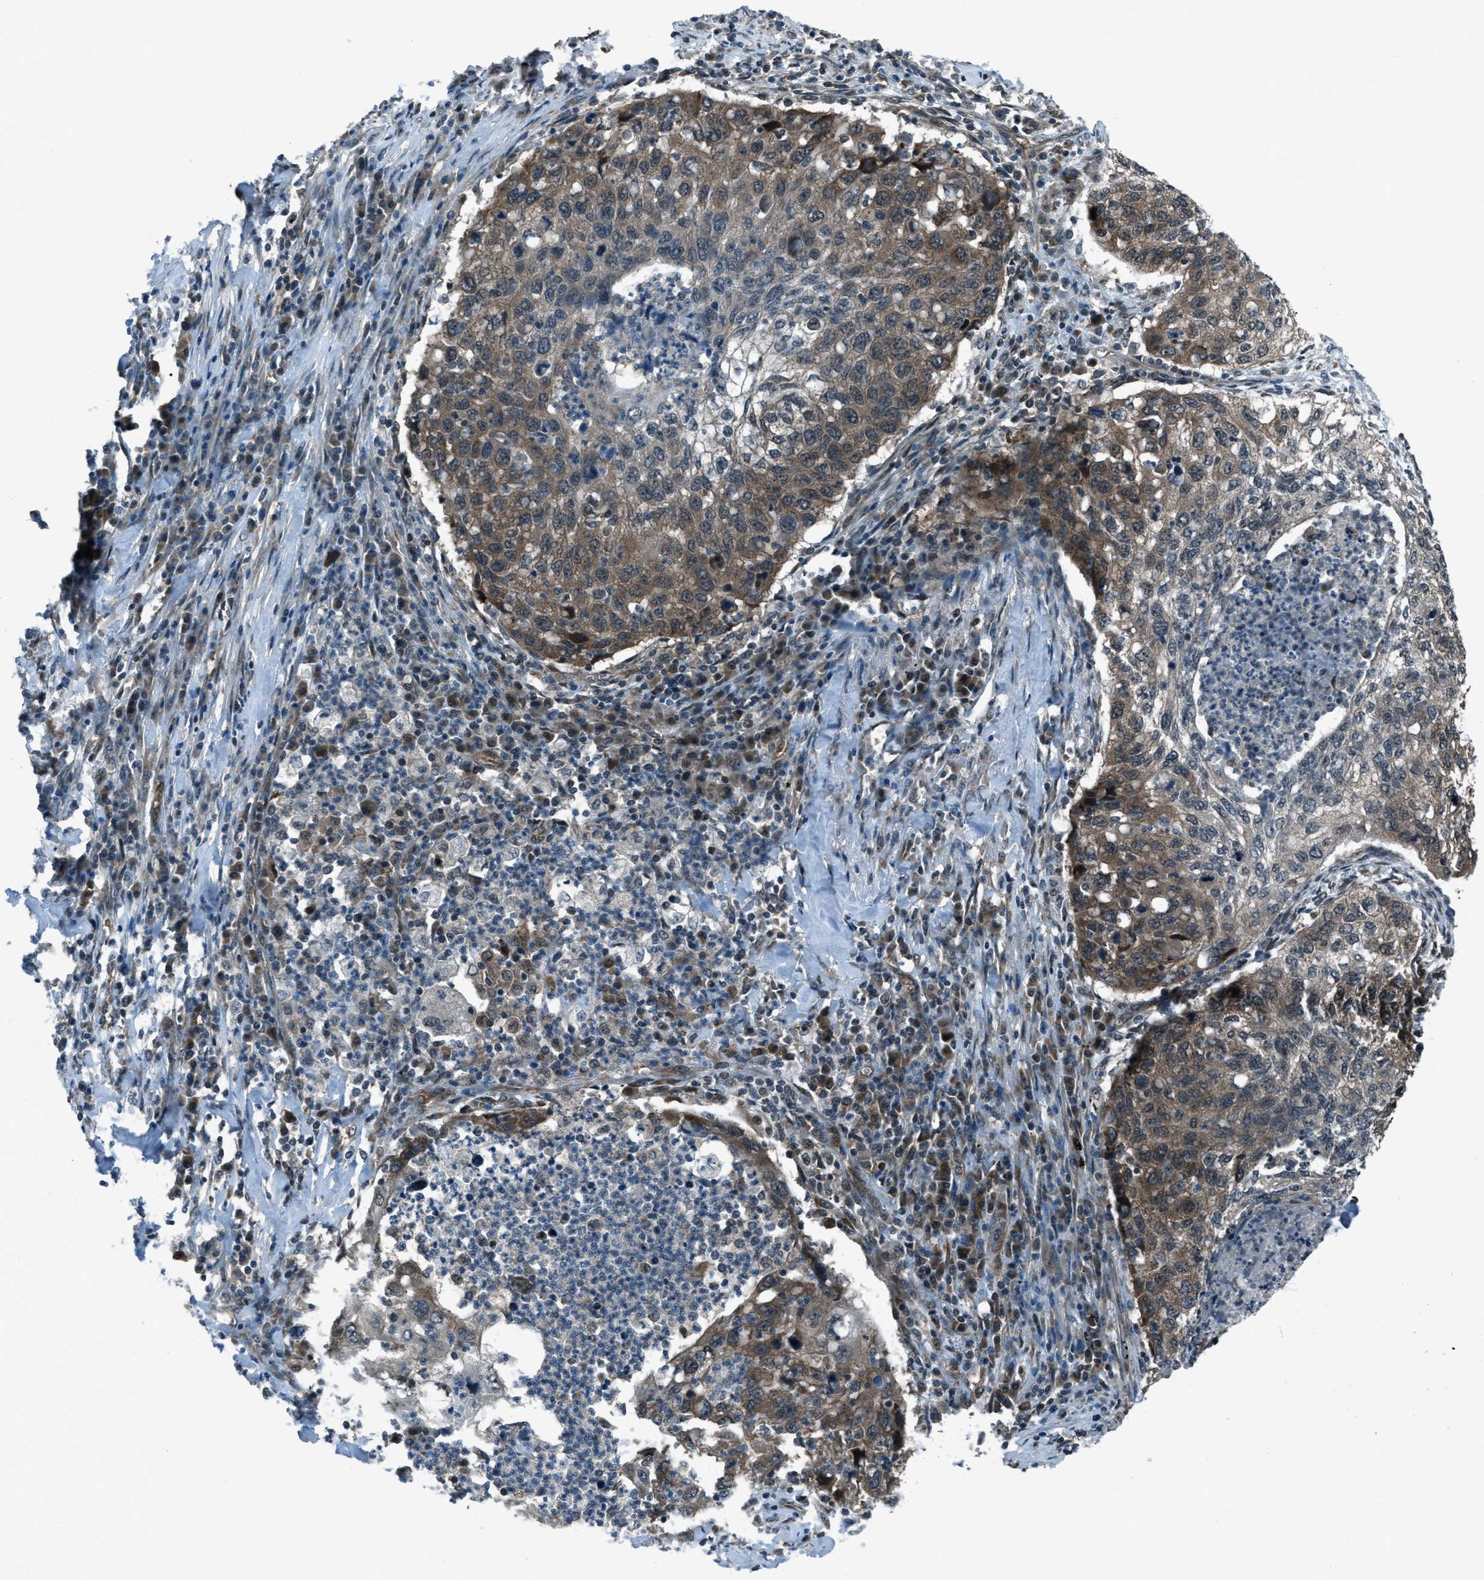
{"staining": {"intensity": "moderate", "quantity": ">75%", "location": "cytoplasmic/membranous"}, "tissue": "lung cancer", "cell_type": "Tumor cells", "image_type": "cancer", "snomed": [{"axis": "morphology", "description": "Squamous cell carcinoma, NOS"}, {"axis": "topography", "description": "Lung"}], "caption": "Protein staining displays moderate cytoplasmic/membranous positivity in approximately >75% of tumor cells in lung squamous cell carcinoma. Ihc stains the protein in brown and the nuclei are stained blue.", "gene": "ASAP2", "patient": {"sex": "female", "age": 63}}